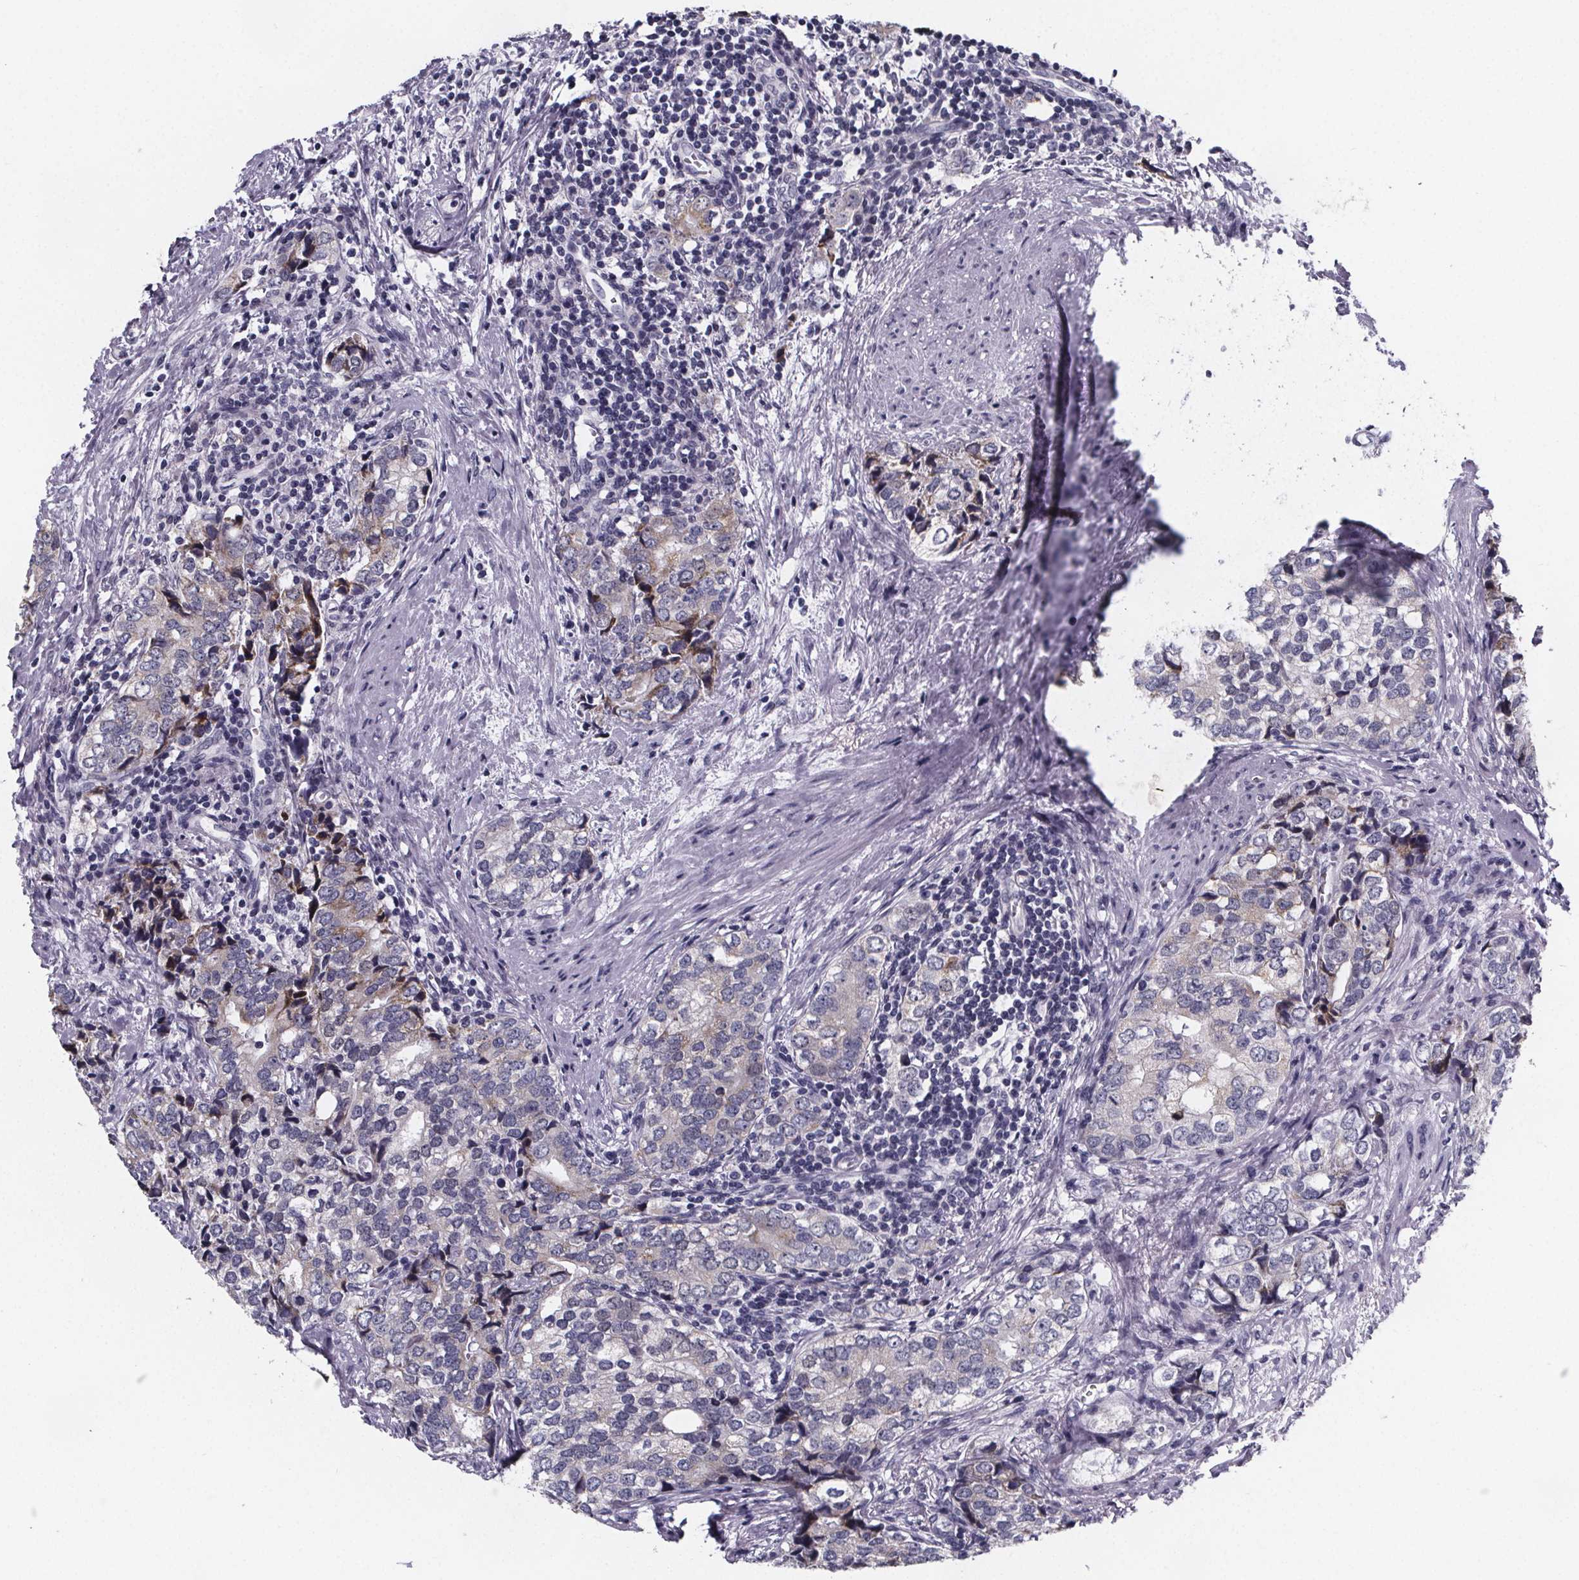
{"staining": {"intensity": "weak", "quantity": "<25%", "location": "cytoplasmic/membranous"}, "tissue": "prostate cancer", "cell_type": "Tumor cells", "image_type": "cancer", "snomed": [{"axis": "morphology", "description": "Adenocarcinoma, NOS"}, {"axis": "topography", "description": "Prostate and seminal vesicle, NOS"}], "caption": "DAB immunohistochemical staining of human adenocarcinoma (prostate) reveals no significant positivity in tumor cells.", "gene": "PAH", "patient": {"sex": "male", "age": 63}}